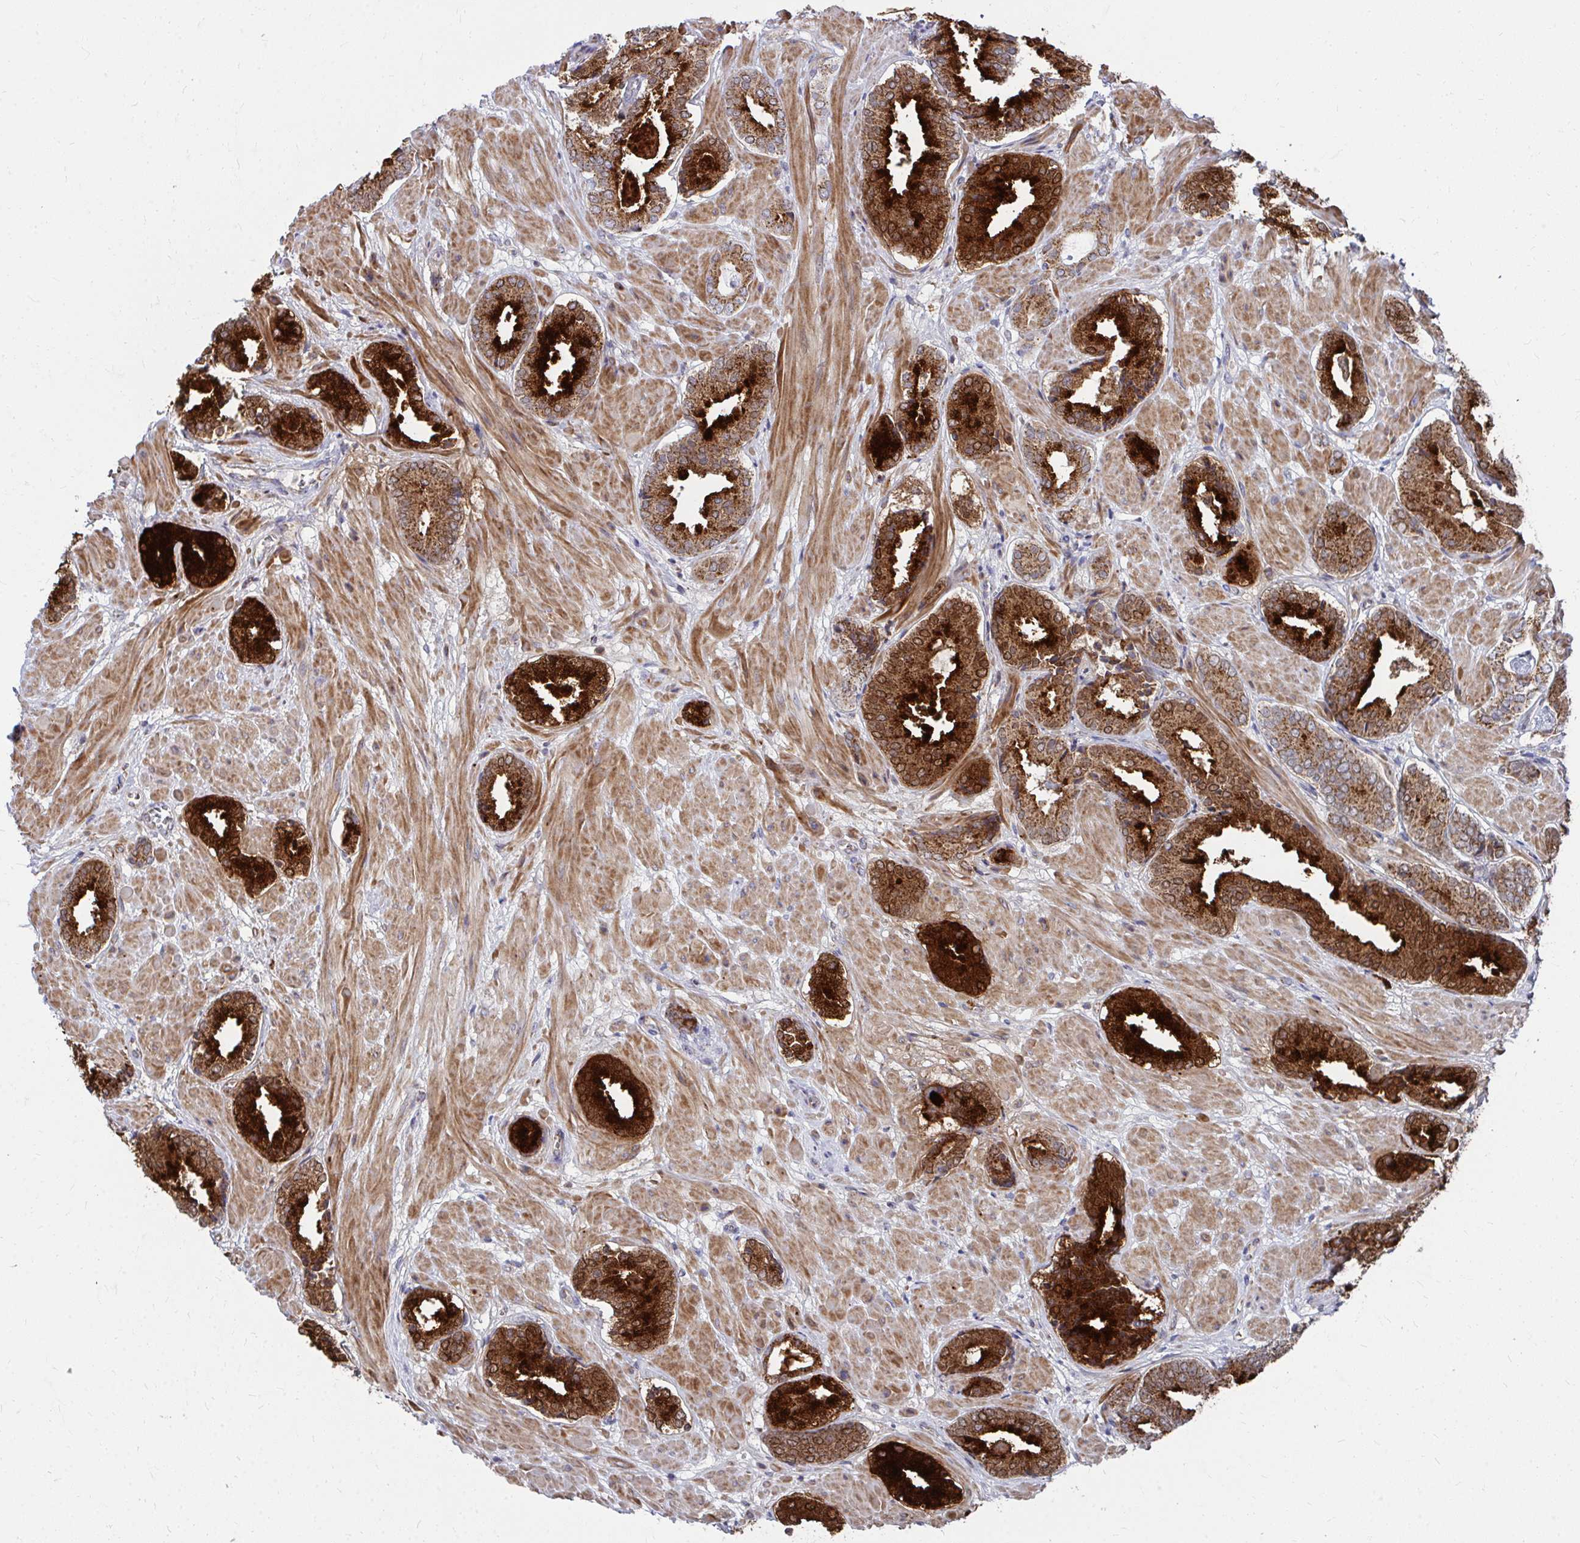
{"staining": {"intensity": "strong", "quantity": ">75%", "location": "cytoplasmic/membranous"}, "tissue": "prostate cancer", "cell_type": "Tumor cells", "image_type": "cancer", "snomed": [{"axis": "morphology", "description": "Adenocarcinoma, High grade"}, {"axis": "topography", "description": "Prostate"}], "caption": "This is a micrograph of immunohistochemistry staining of prostate cancer, which shows strong expression in the cytoplasmic/membranous of tumor cells.", "gene": "PEX3", "patient": {"sex": "male", "age": 56}}